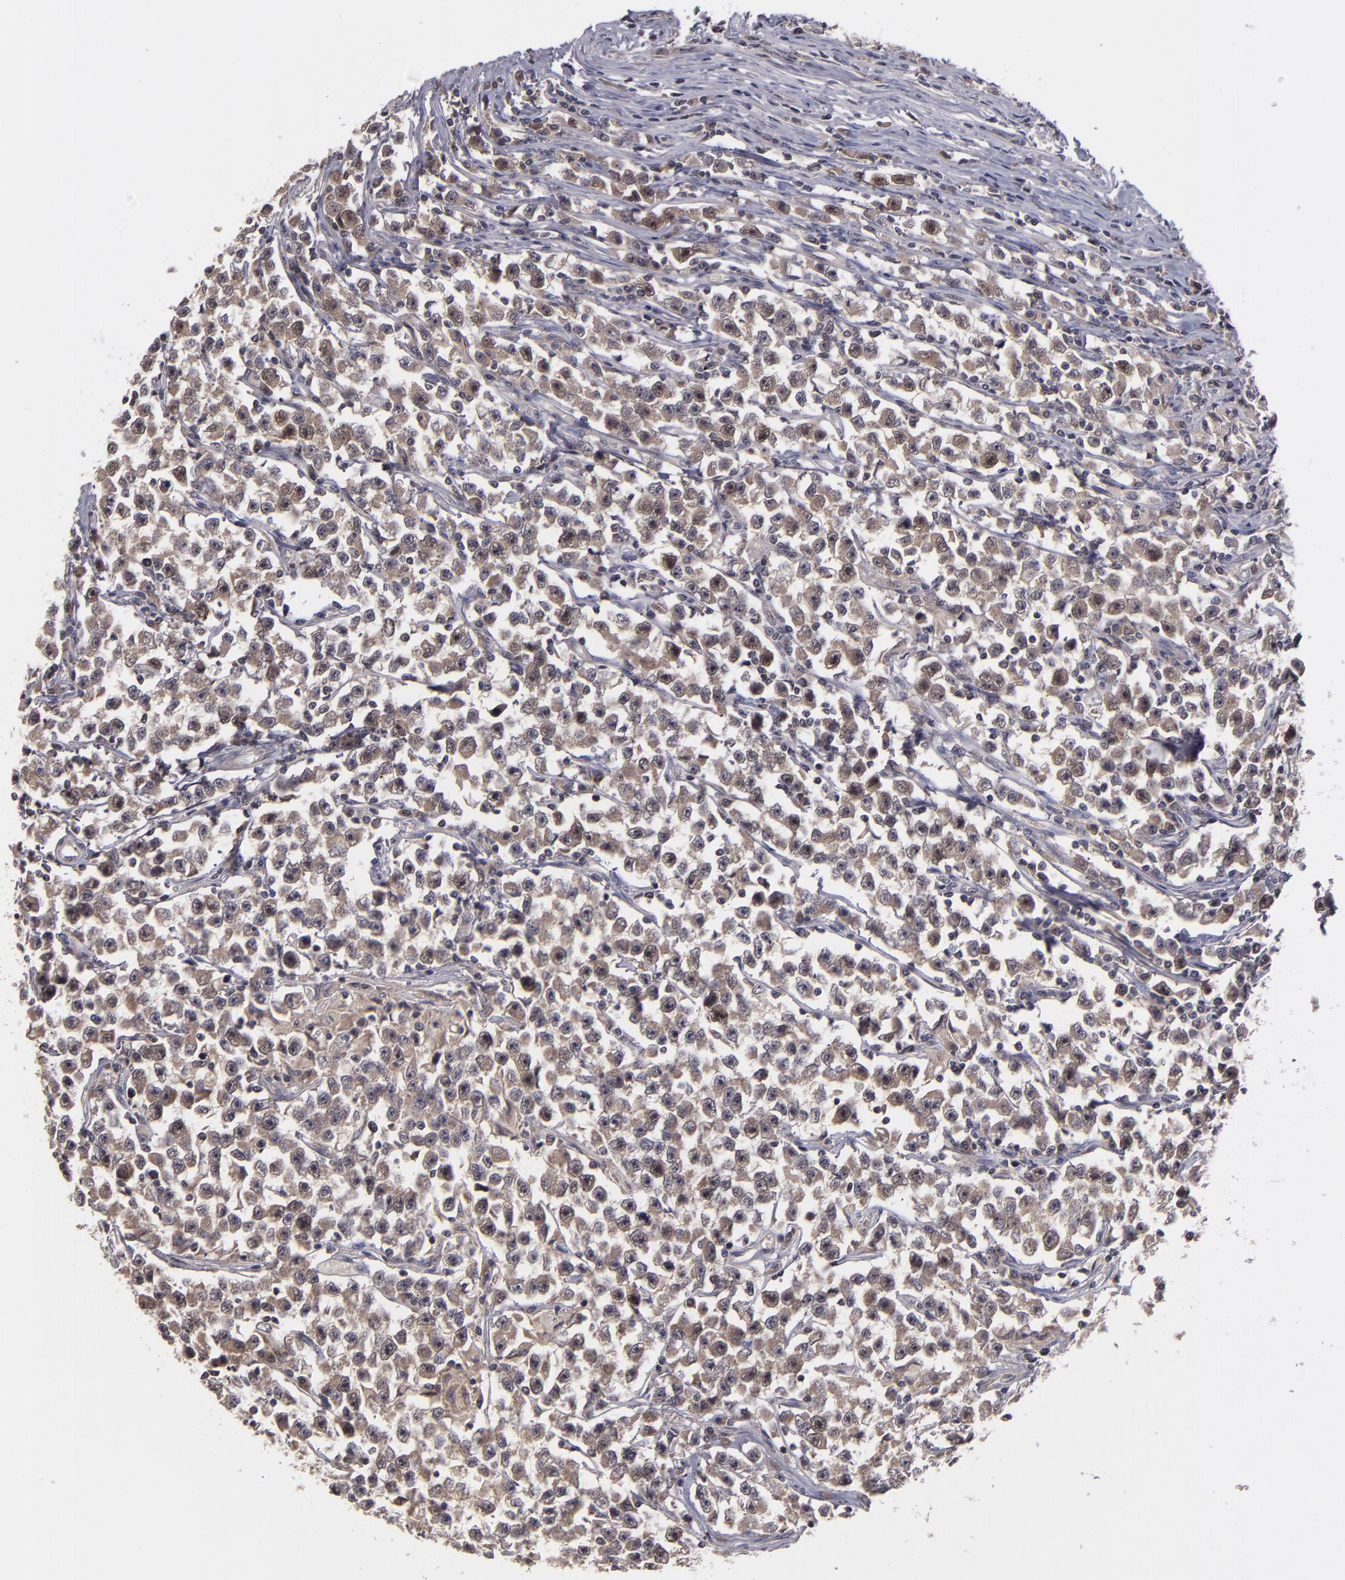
{"staining": {"intensity": "strong", "quantity": "25%-75%", "location": "nuclear"}, "tissue": "testis cancer", "cell_type": "Tumor cells", "image_type": "cancer", "snomed": [{"axis": "morphology", "description": "Seminoma, NOS"}, {"axis": "topography", "description": "Testis"}], "caption": "DAB immunohistochemical staining of testis cancer (seminoma) reveals strong nuclear protein positivity in about 25%-75% of tumor cells.", "gene": "CDC7", "patient": {"sex": "male", "age": 33}}